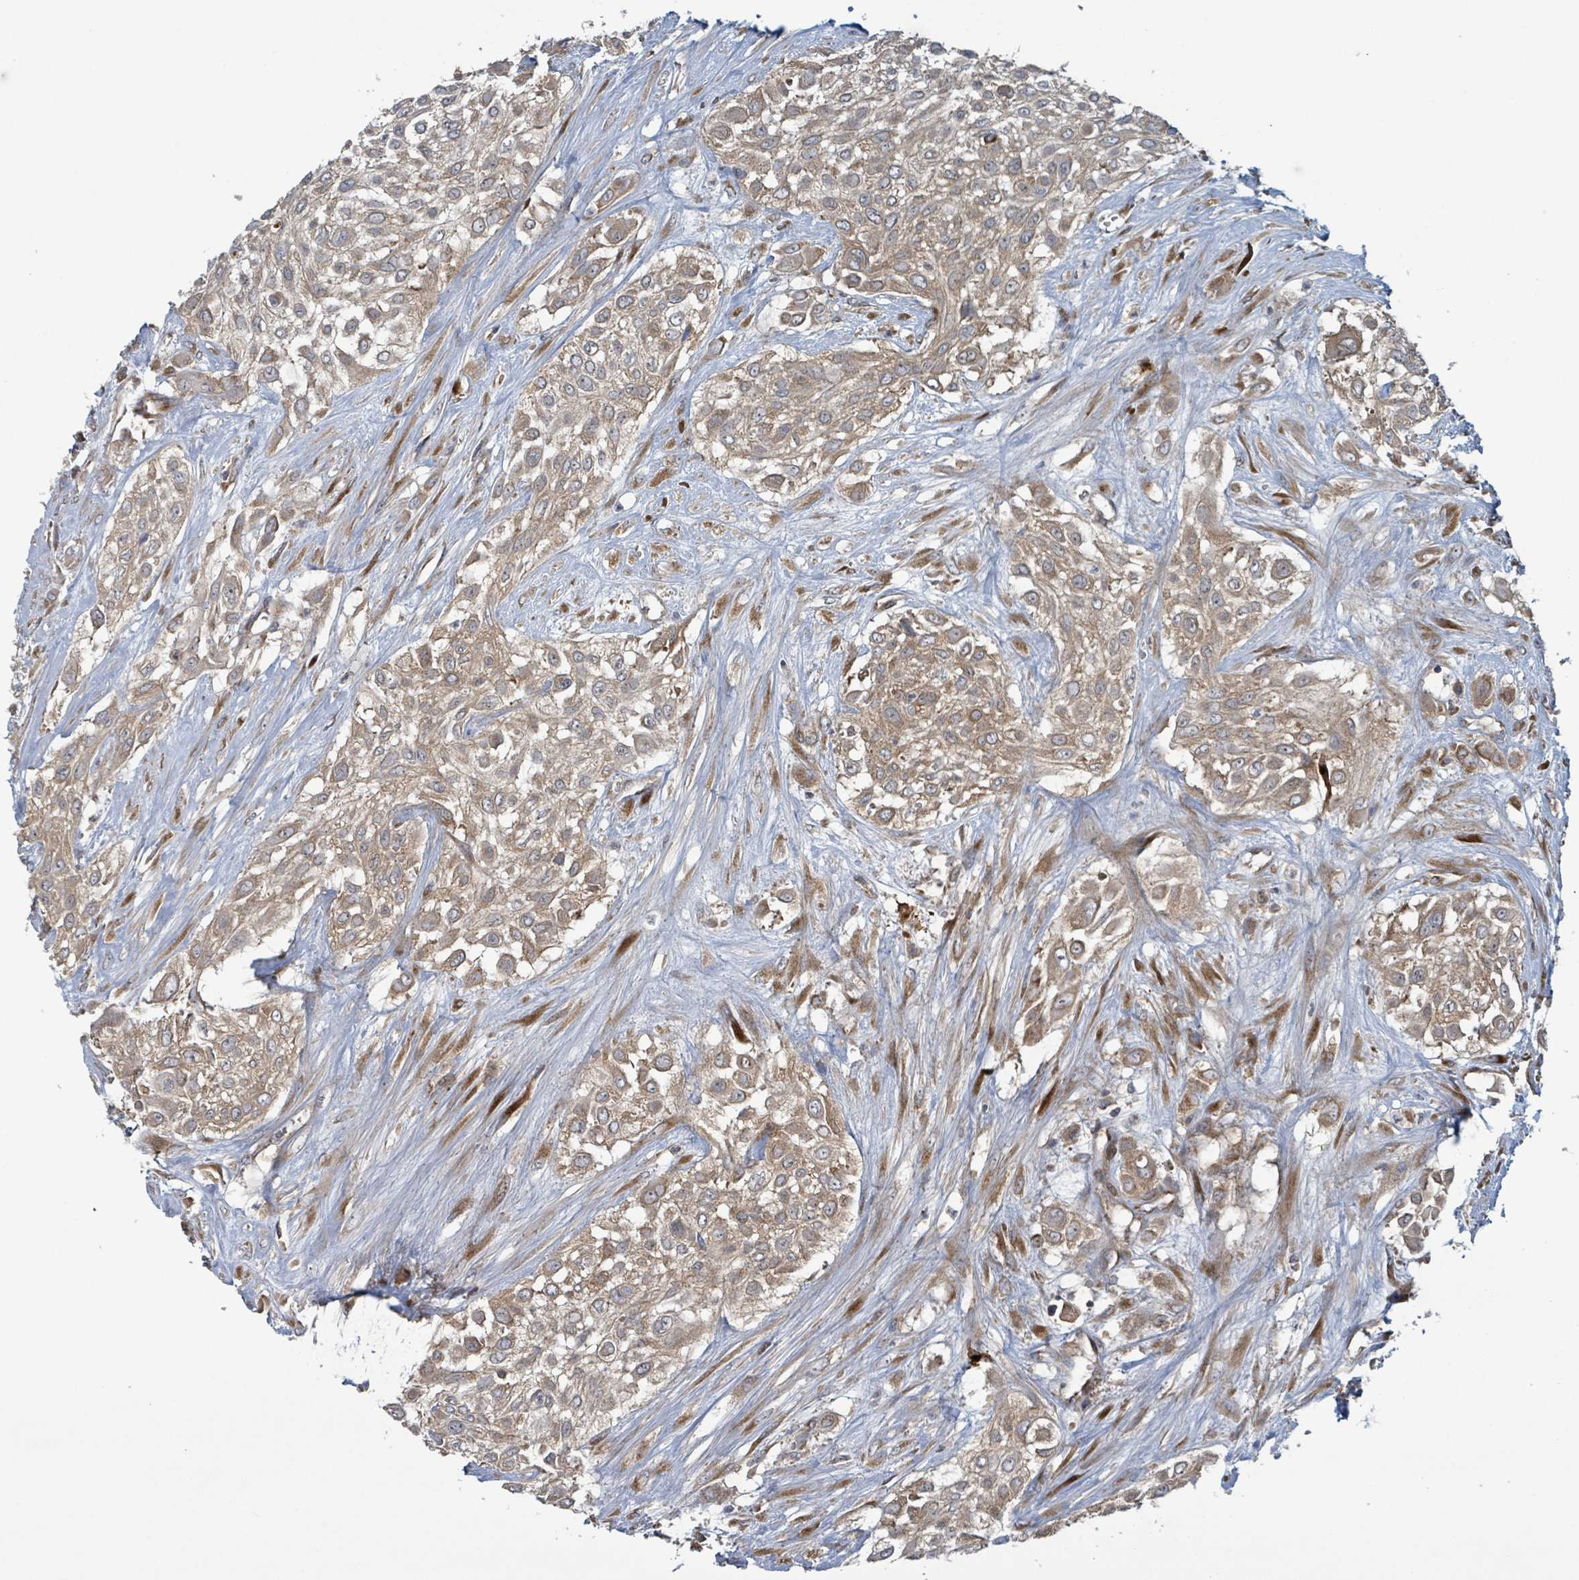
{"staining": {"intensity": "moderate", "quantity": ">75%", "location": "cytoplasmic/membranous"}, "tissue": "urothelial cancer", "cell_type": "Tumor cells", "image_type": "cancer", "snomed": [{"axis": "morphology", "description": "Urothelial carcinoma, High grade"}, {"axis": "topography", "description": "Urinary bladder"}], "caption": "Urothelial cancer was stained to show a protein in brown. There is medium levels of moderate cytoplasmic/membranous expression in about >75% of tumor cells. The staining was performed using DAB (3,3'-diaminobenzidine) to visualize the protein expression in brown, while the nuclei were stained in blue with hematoxylin (Magnification: 20x).", "gene": "OR51E1", "patient": {"sex": "male", "age": 57}}